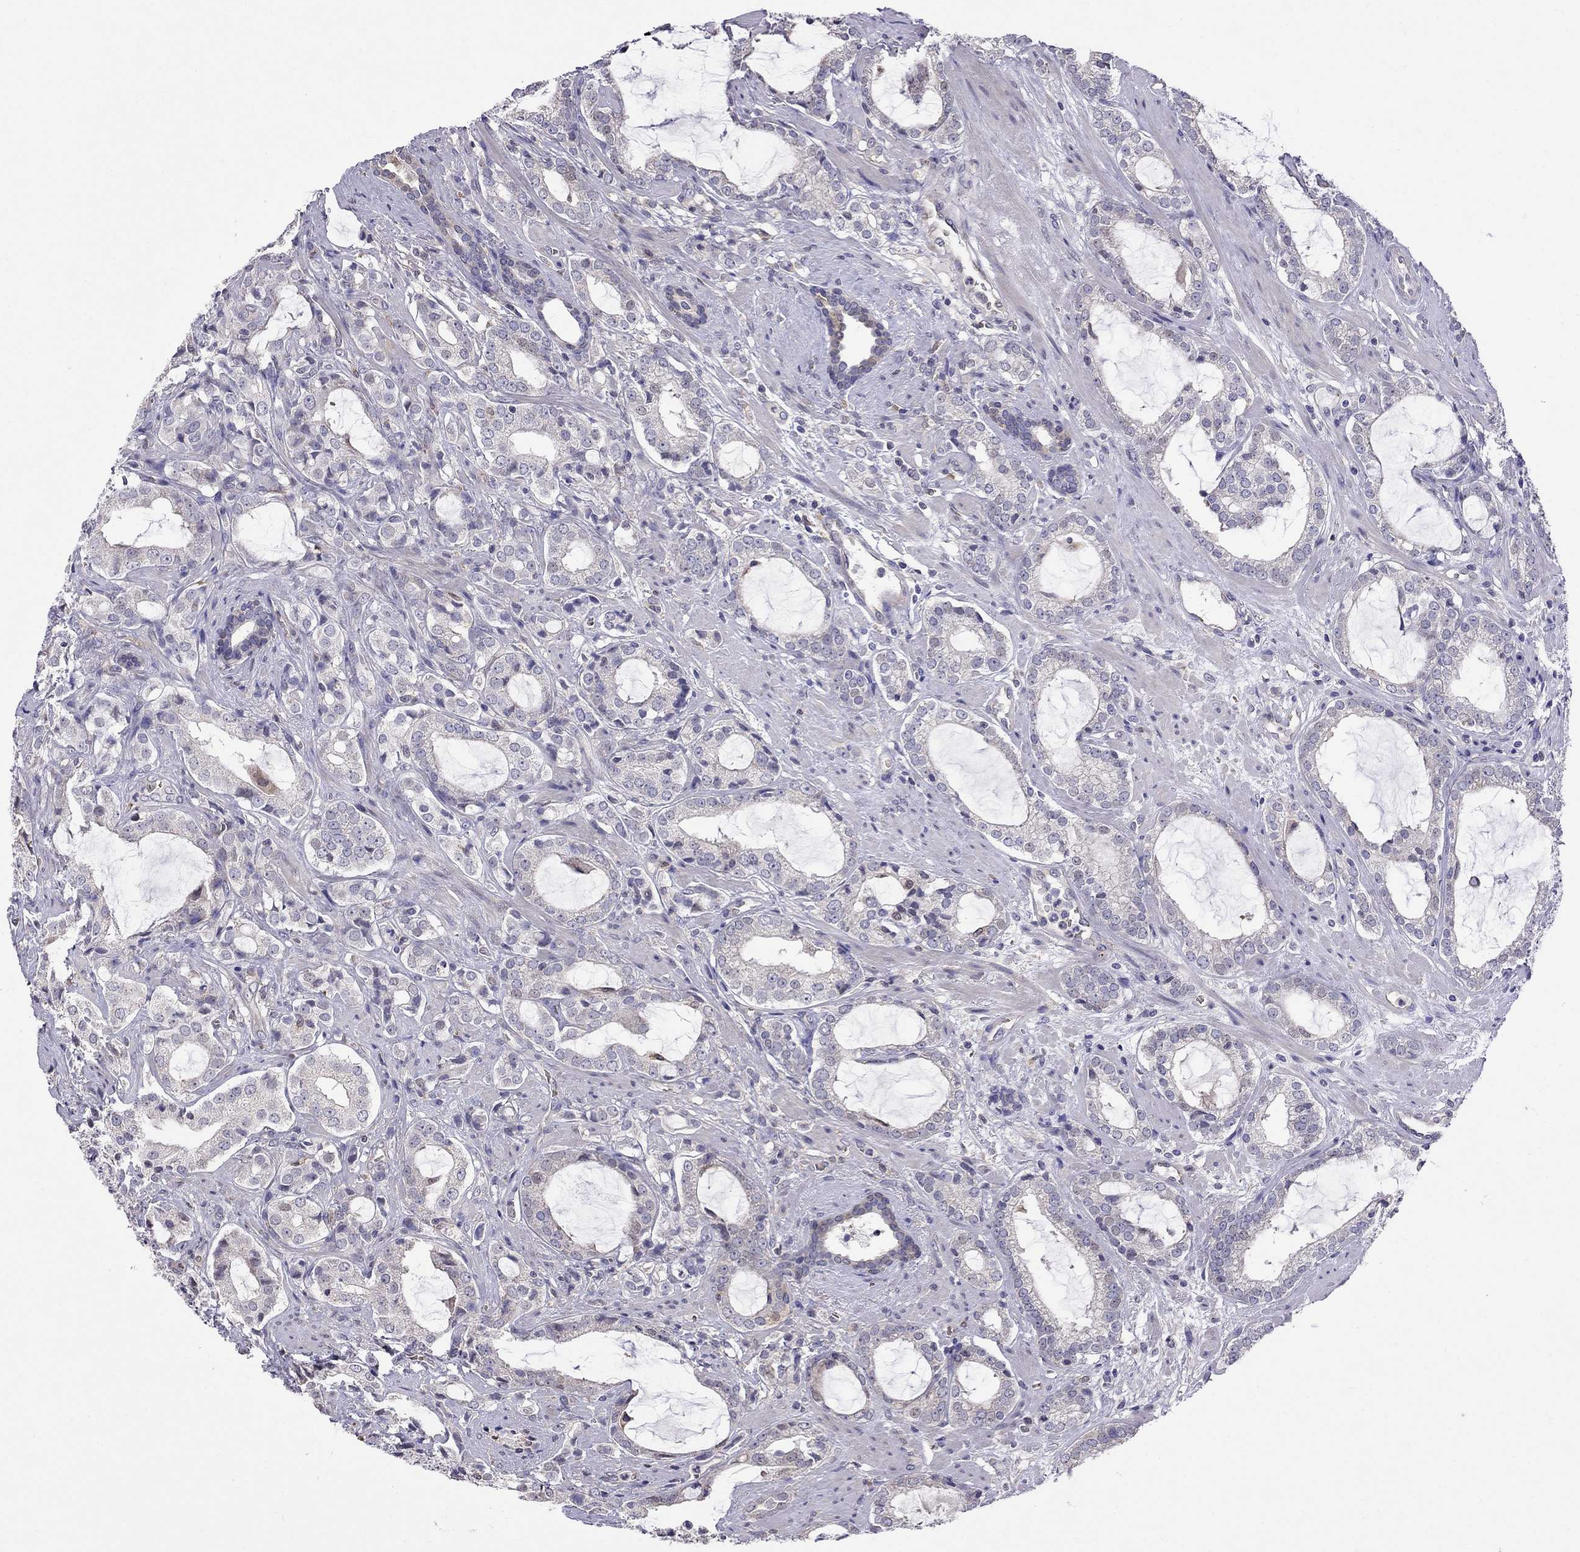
{"staining": {"intensity": "negative", "quantity": "none", "location": "none"}, "tissue": "prostate cancer", "cell_type": "Tumor cells", "image_type": "cancer", "snomed": [{"axis": "morphology", "description": "Adenocarcinoma, NOS"}, {"axis": "topography", "description": "Prostate"}], "caption": "High magnification brightfield microscopy of prostate cancer stained with DAB (brown) and counterstained with hematoxylin (blue): tumor cells show no significant expression.", "gene": "ADAM28", "patient": {"sex": "male", "age": 66}}